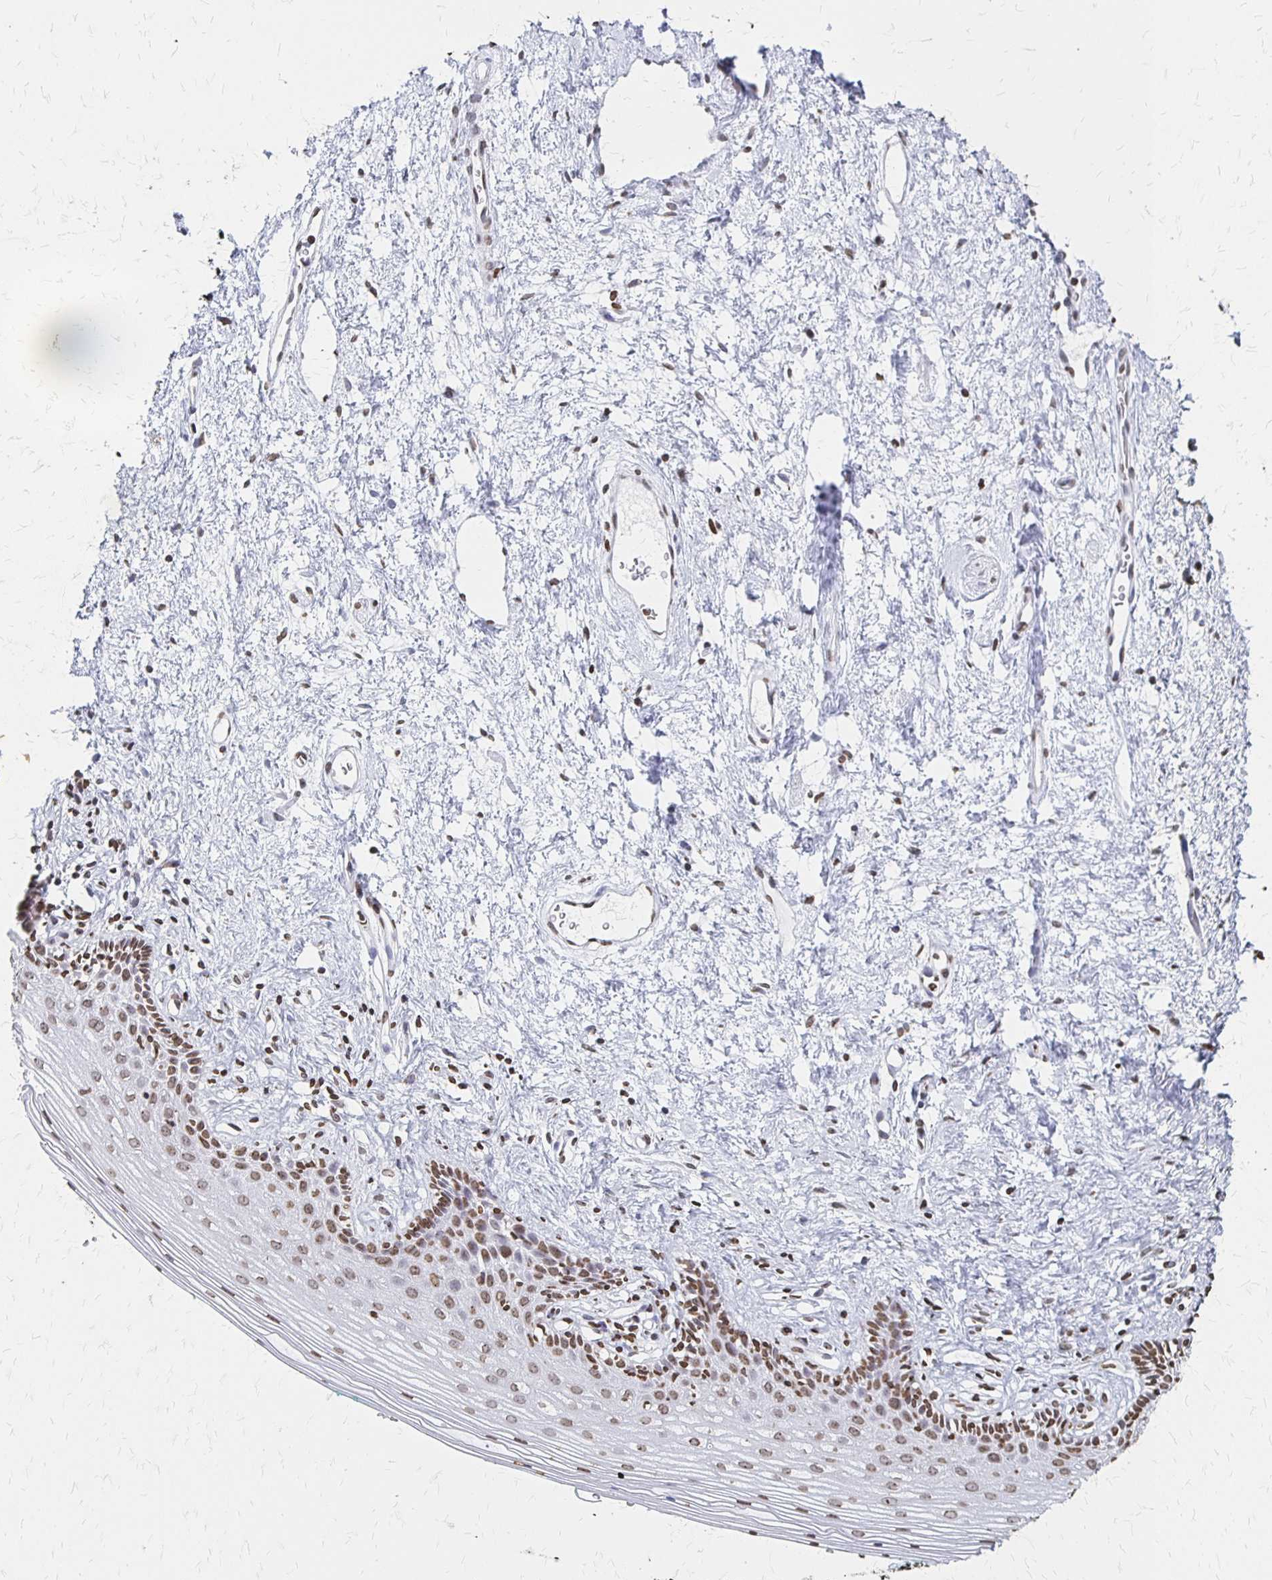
{"staining": {"intensity": "moderate", "quantity": ">75%", "location": "nuclear"}, "tissue": "vagina", "cell_type": "Squamous epithelial cells", "image_type": "normal", "snomed": [{"axis": "morphology", "description": "Normal tissue, NOS"}, {"axis": "topography", "description": "Vagina"}], "caption": "An immunohistochemistry histopathology image of benign tissue is shown. Protein staining in brown labels moderate nuclear positivity in vagina within squamous epithelial cells. (Stains: DAB in brown, nuclei in blue, Microscopy: brightfield microscopy at high magnification).", "gene": "ZNF280C", "patient": {"sex": "female", "age": 42}}